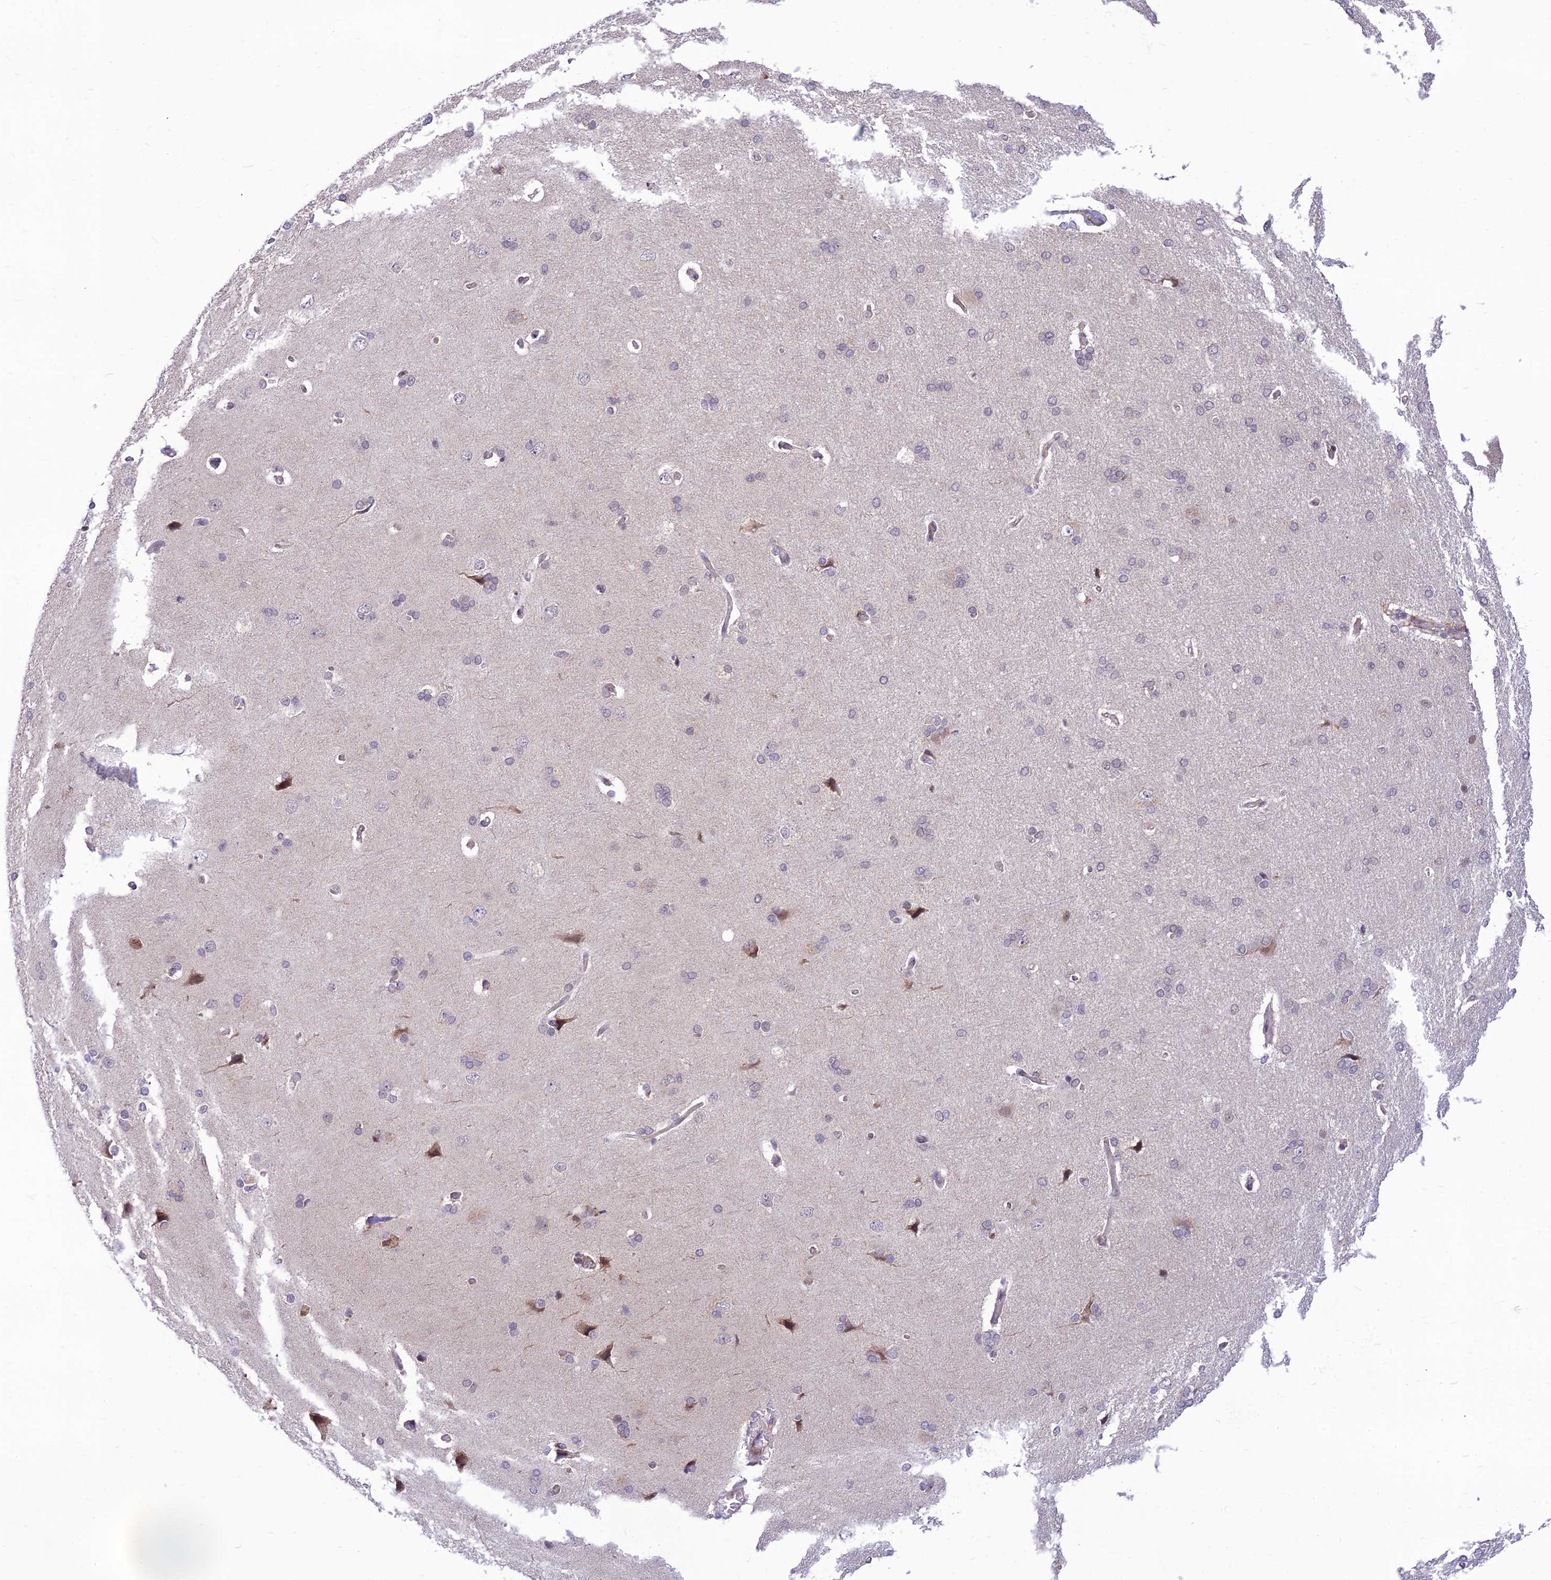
{"staining": {"intensity": "weak", "quantity": "25%-75%", "location": "nuclear"}, "tissue": "cerebral cortex", "cell_type": "Endothelial cells", "image_type": "normal", "snomed": [{"axis": "morphology", "description": "Normal tissue, NOS"}, {"axis": "topography", "description": "Cerebral cortex"}], "caption": "Endothelial cells display low levels of weak nuclear expression in approximately 25%-75% of cells in unremarkable cerebral cortex. Using DAB (brown) and hematoxylin (blue) stains, captured at high magnification using brightfield microscopy.", "gene": "MICOS13", "patient": {"sex": "male", "age": 62}}